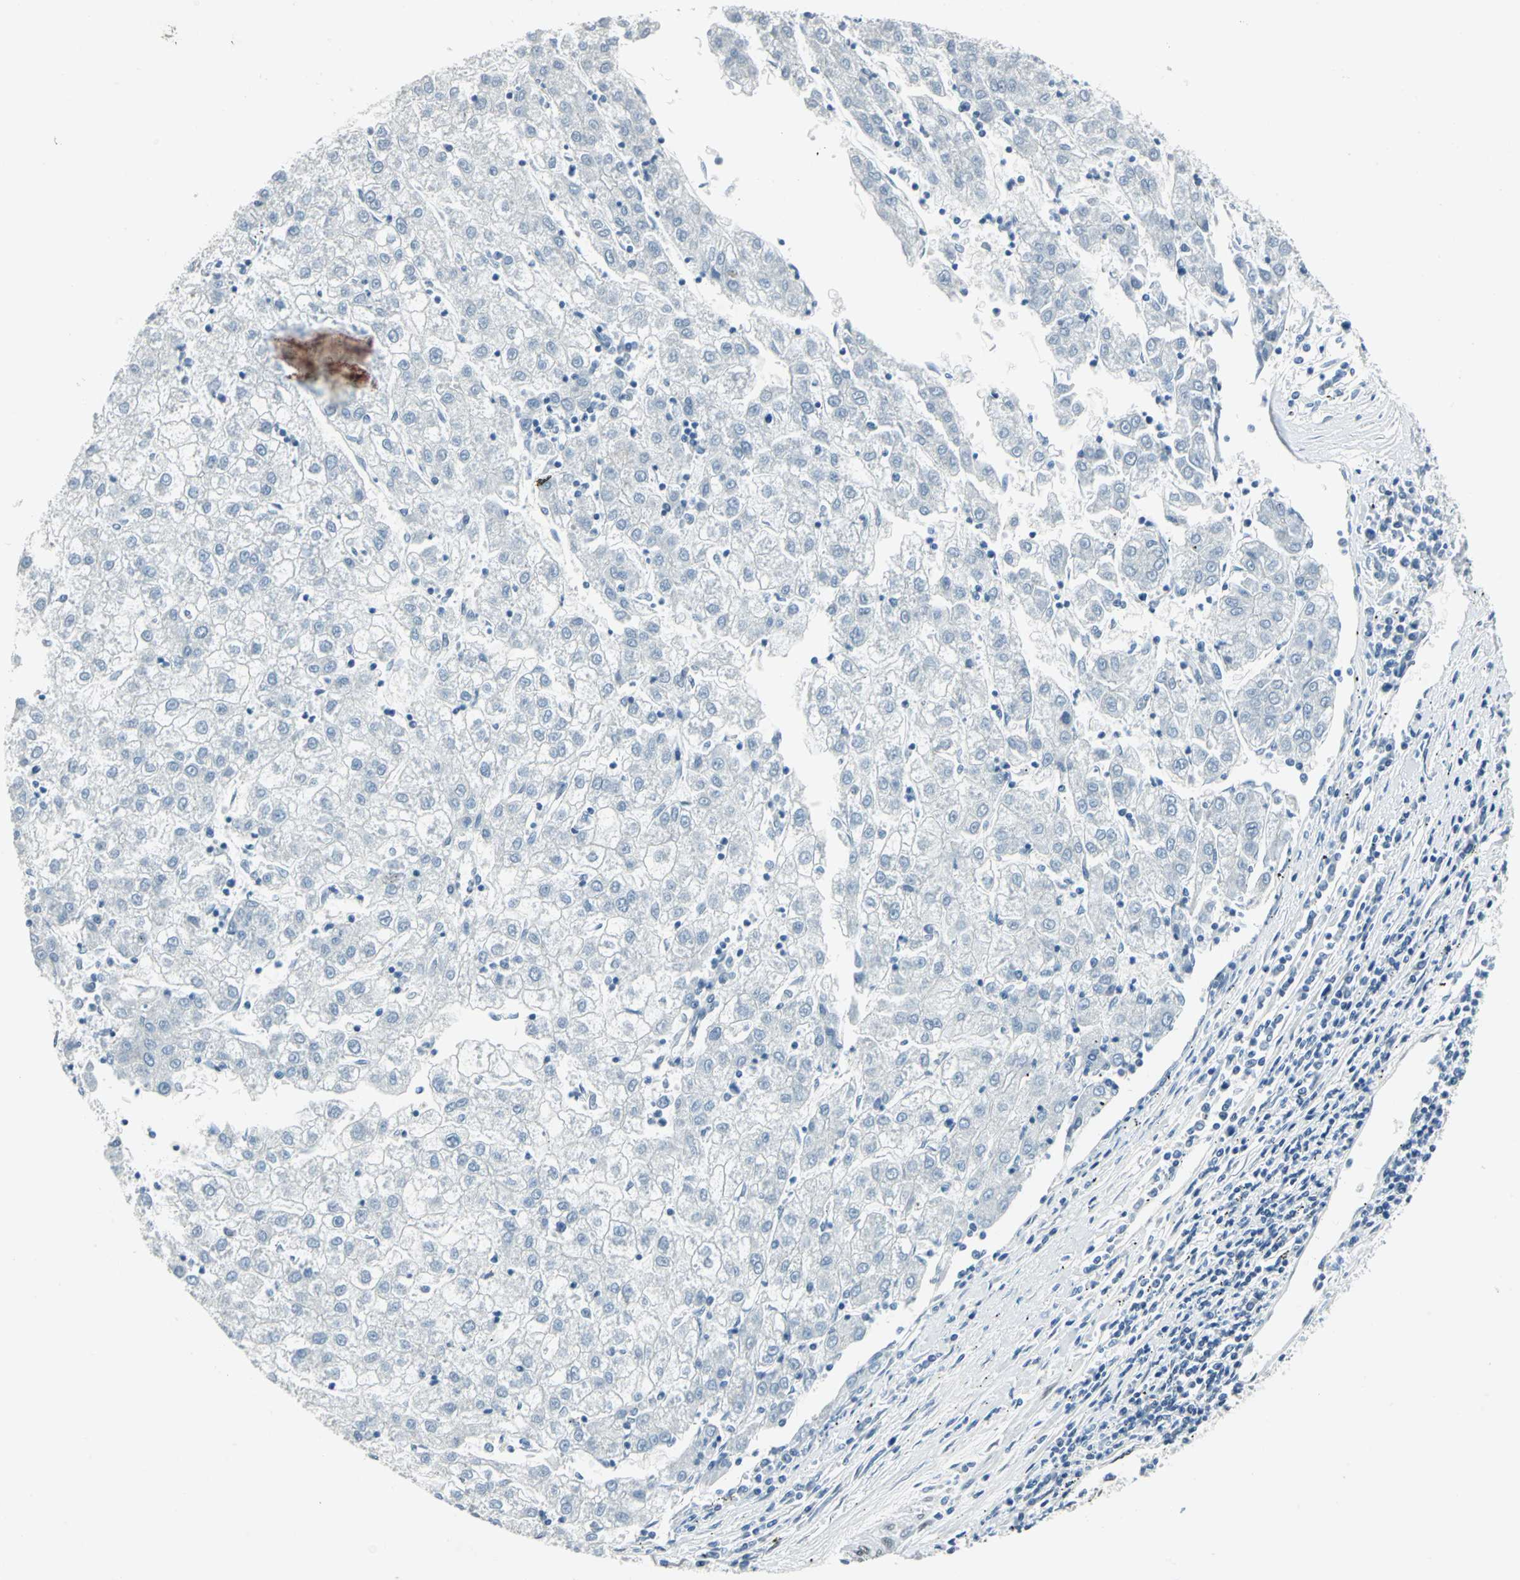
{"staining": {"intensity": "negative", "quantity": "none", "location": "none"}, "tissue": "liver cancer", "cell_type": "Tumor cells", "image_type": "cancer", "snomed": [{"axis": "morphology", "description": "Carcinoma, Hepatocellular, NOS"}, {"axis": "topography", "description": "Liver"}], "caption": "Liver cancer (hepatocellular carcinoma) was stained to show a protein in brown. There is no significant expression in tumor cells.", "gene": "MEIS2", "patient": {"sex": "male", "age": 72}}